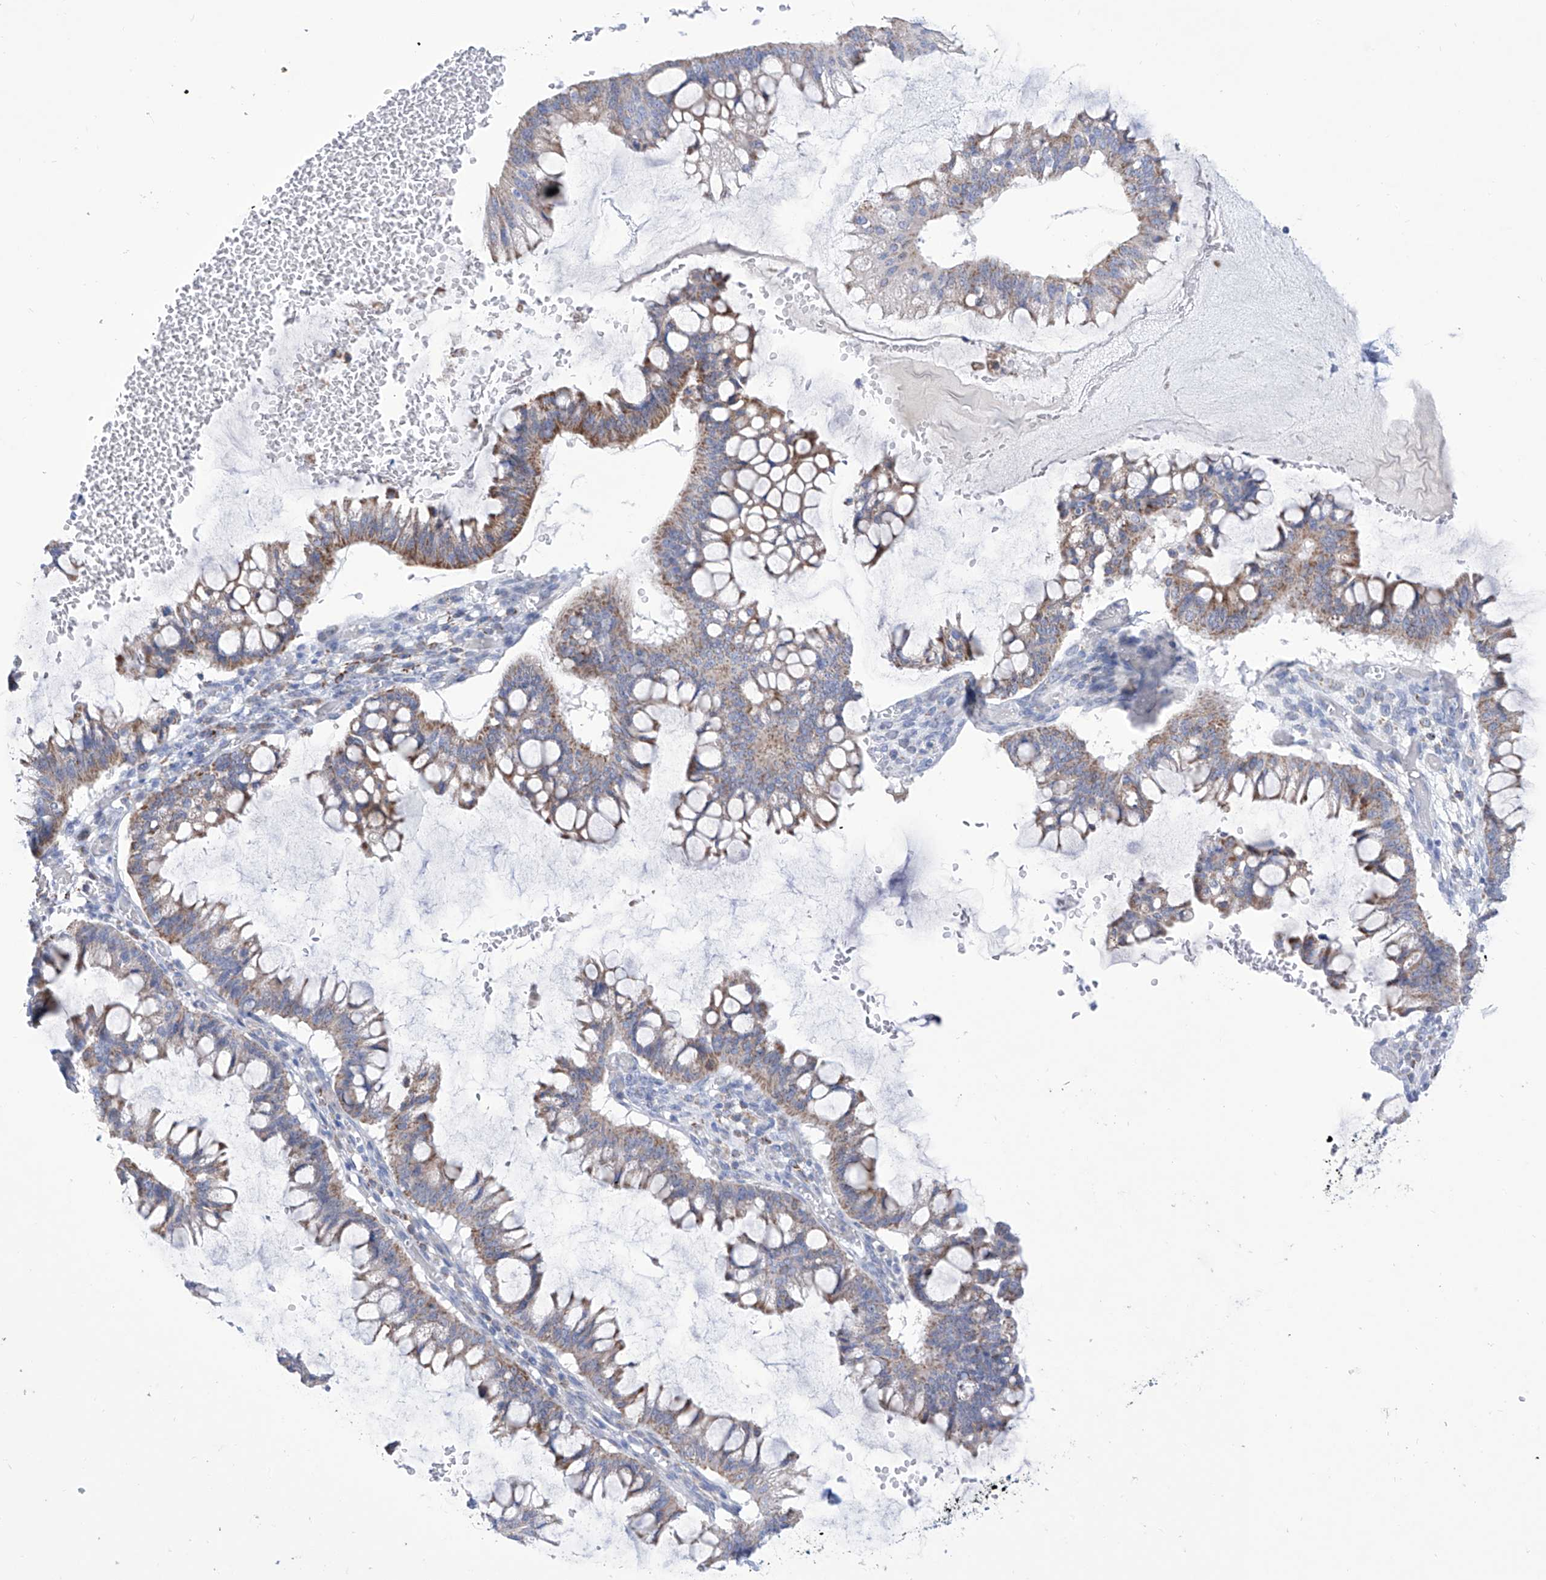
{"staining": {"intensity": "moderate", "quantity": ">75%", "location": "cytoplasmic/membranous"}, "tissue": "ovarian cancer", "cell_type": "Tumor cells", "image_type": "cancer", "snomed": [{"axis": "morphology", "description": "Cystadenocarcinoma, mucinous, NOS"}, {"axis": "topography", "description": "Ovary"}], "caption": "High-magnification brightfield microscopy of ovarian mucinous cystadenocarcinoma stained with DAB (brown) and counterstained with hematoxylin (blue). tumor cells exhibit moderate cytoplasmic/membranous staining is present in about>75% of cells.", "gene": "ALDH6A1", "patient": {"sex": "female", "age": 73}}